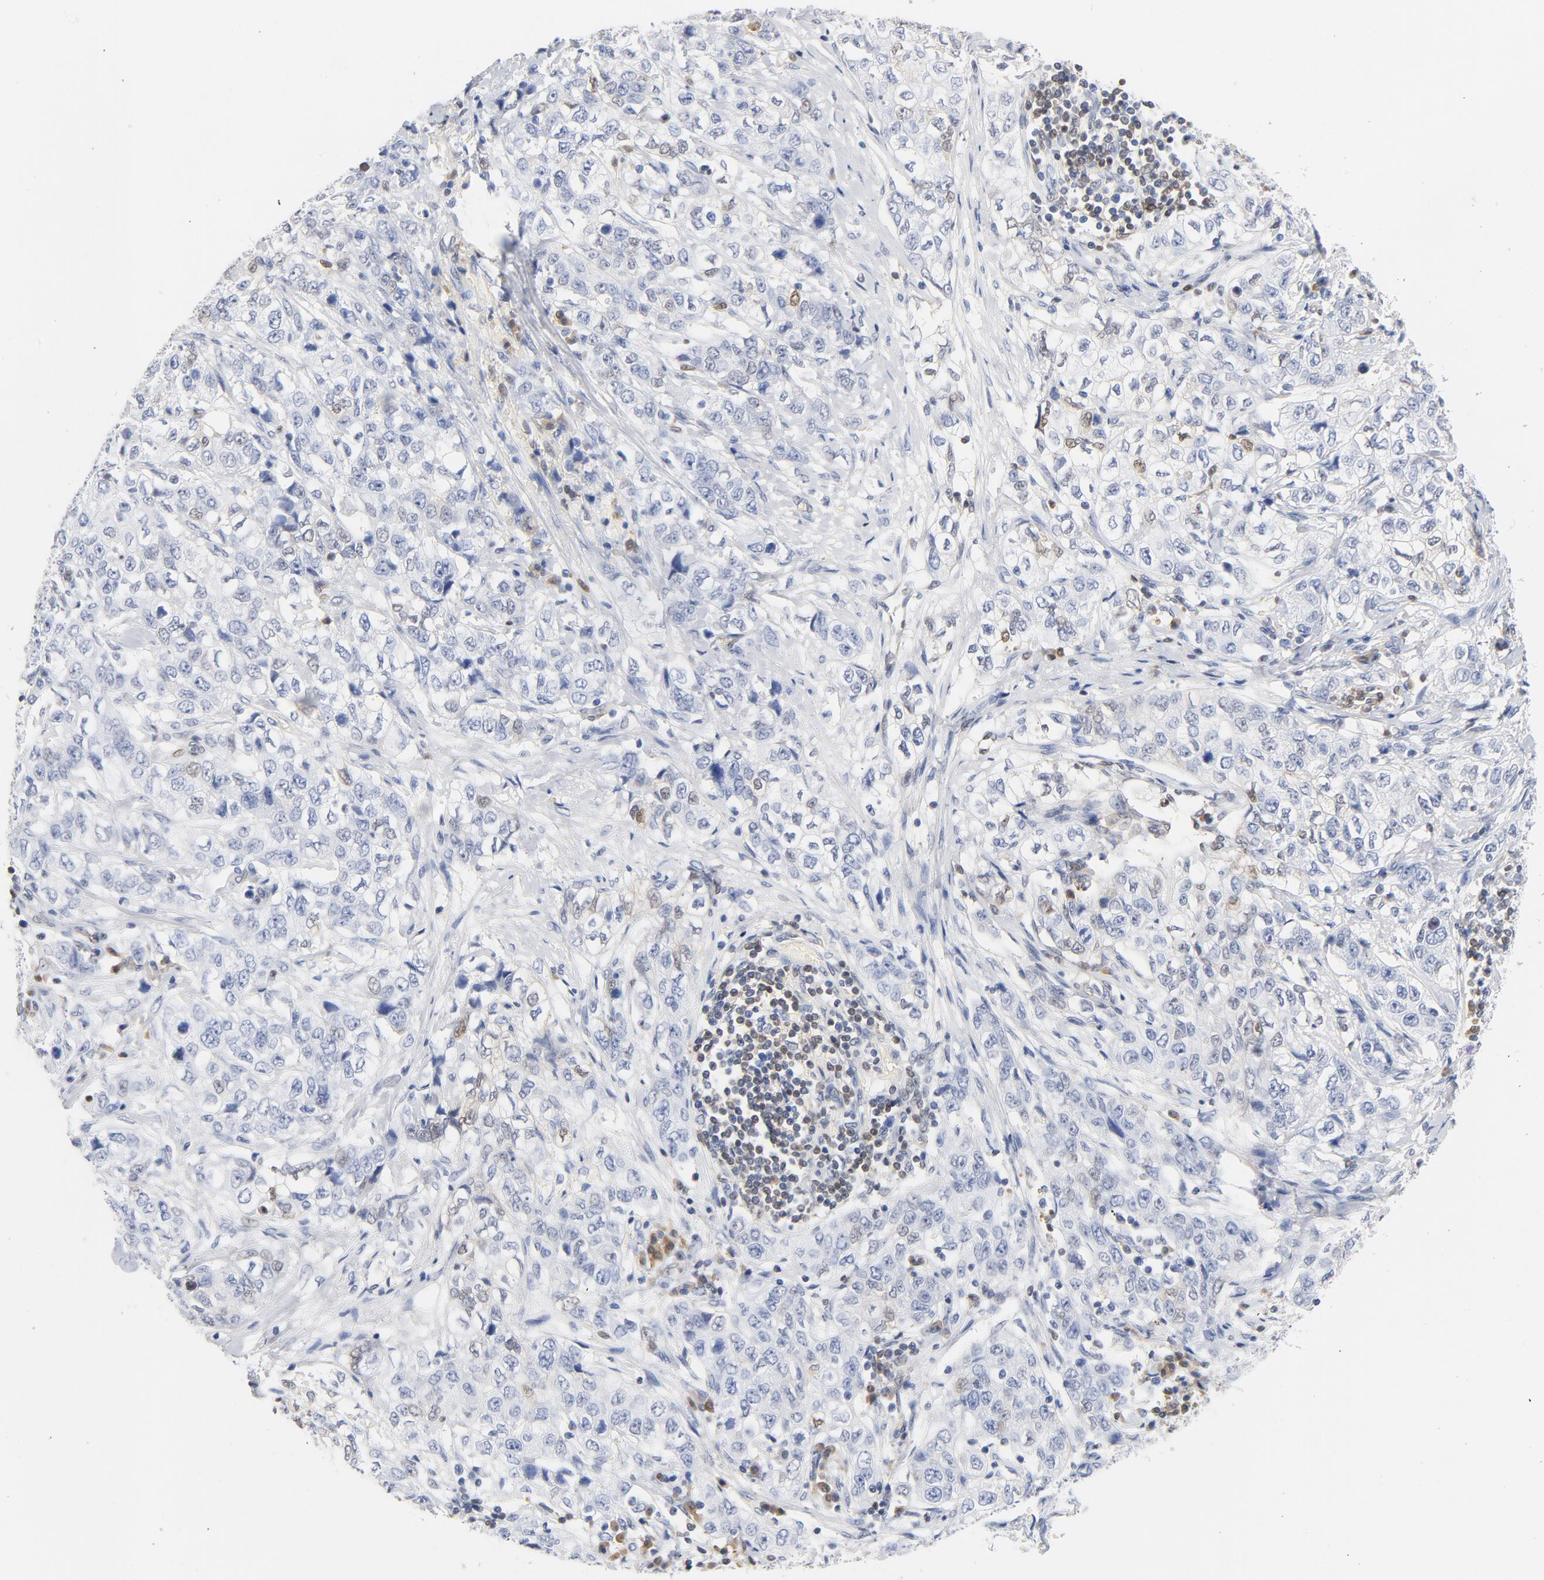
{"staining": {"intensity": "negative", "quantity": "none", "location": "none"}, "tissue": "stomach cancer", "cell_type": "Tumor cells", "image_type": "cancer", "snomed": [{"axis": "morphology", "description": "Adenocarcinoma, NOS"}, {"axis": "topography", "description": "Stomach"}], "caption": "A histopathology image of adenocarcinoma (stomach) stained for a protein exhibits no brown staining in tumor cells. Nuclei are stained in blue.", "gene": "CDKN1B", "patient": {"sex": "male", "age": 48}}